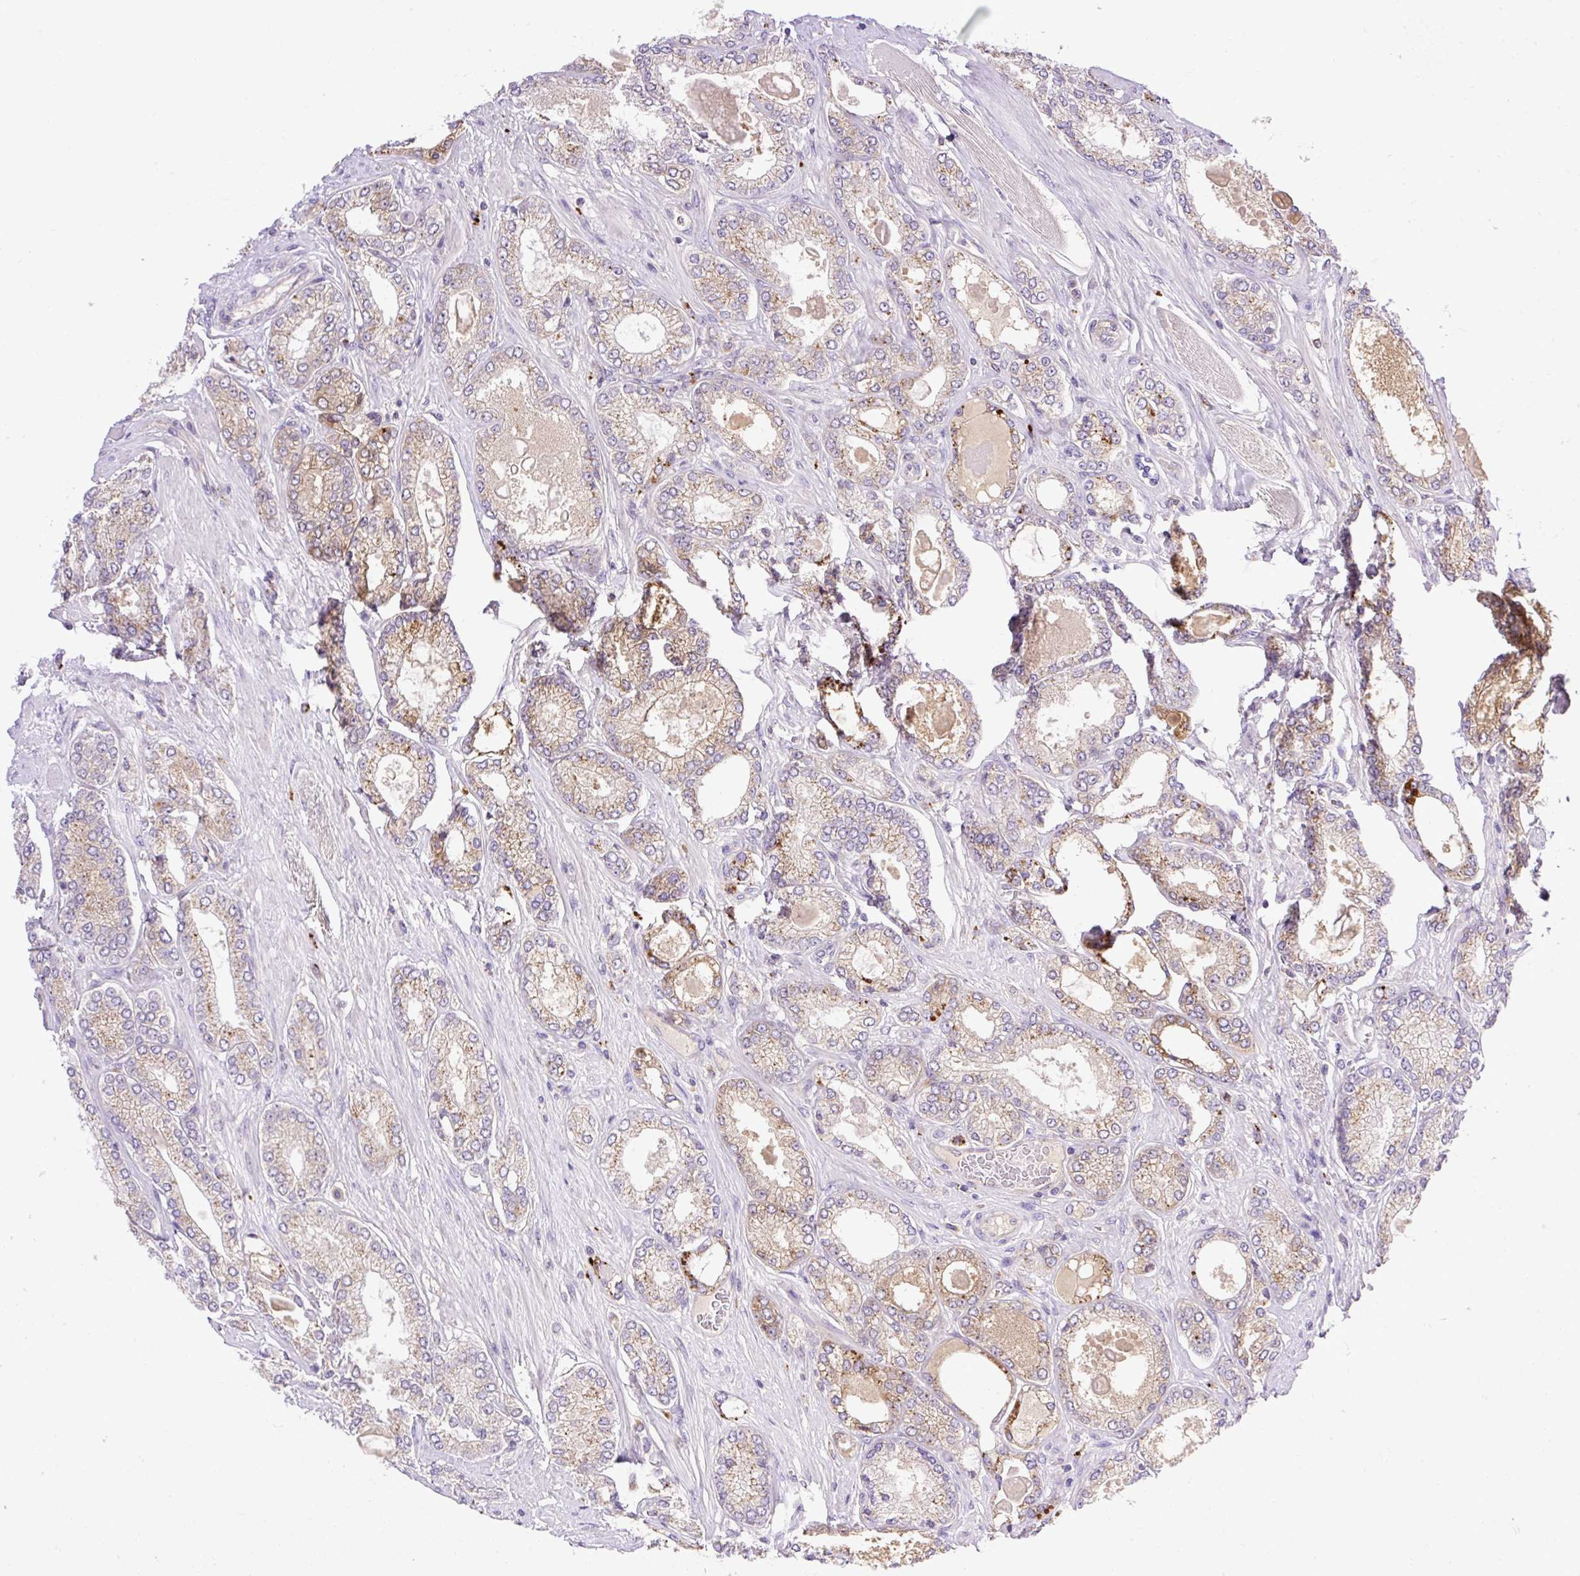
{"staining": {"intensity": "moderate", "quantity": "25%-75%", "location": "cytoplasmic/membranous"}, "tissue": "prostate cancer", "cell_type": "Tumor cells", "image_type": "cancer", "snomed": [{"axis": "morphology", "description": "Adenocarcinoma, High grade"}, {"axis": "topography", "description": "Prostate"}], "caption": "Immunohistochemistry (IHC) (DAB (3,3'-diaminobenzidine)) staining of high-grade adenocarcinoma (prostate) reveals moderate cytoplasmic/membranous protein staining in approximately 25%-75% of tumor cells.", "gene": "HEXB", "patient": {"sex": "male", "age": 68}}